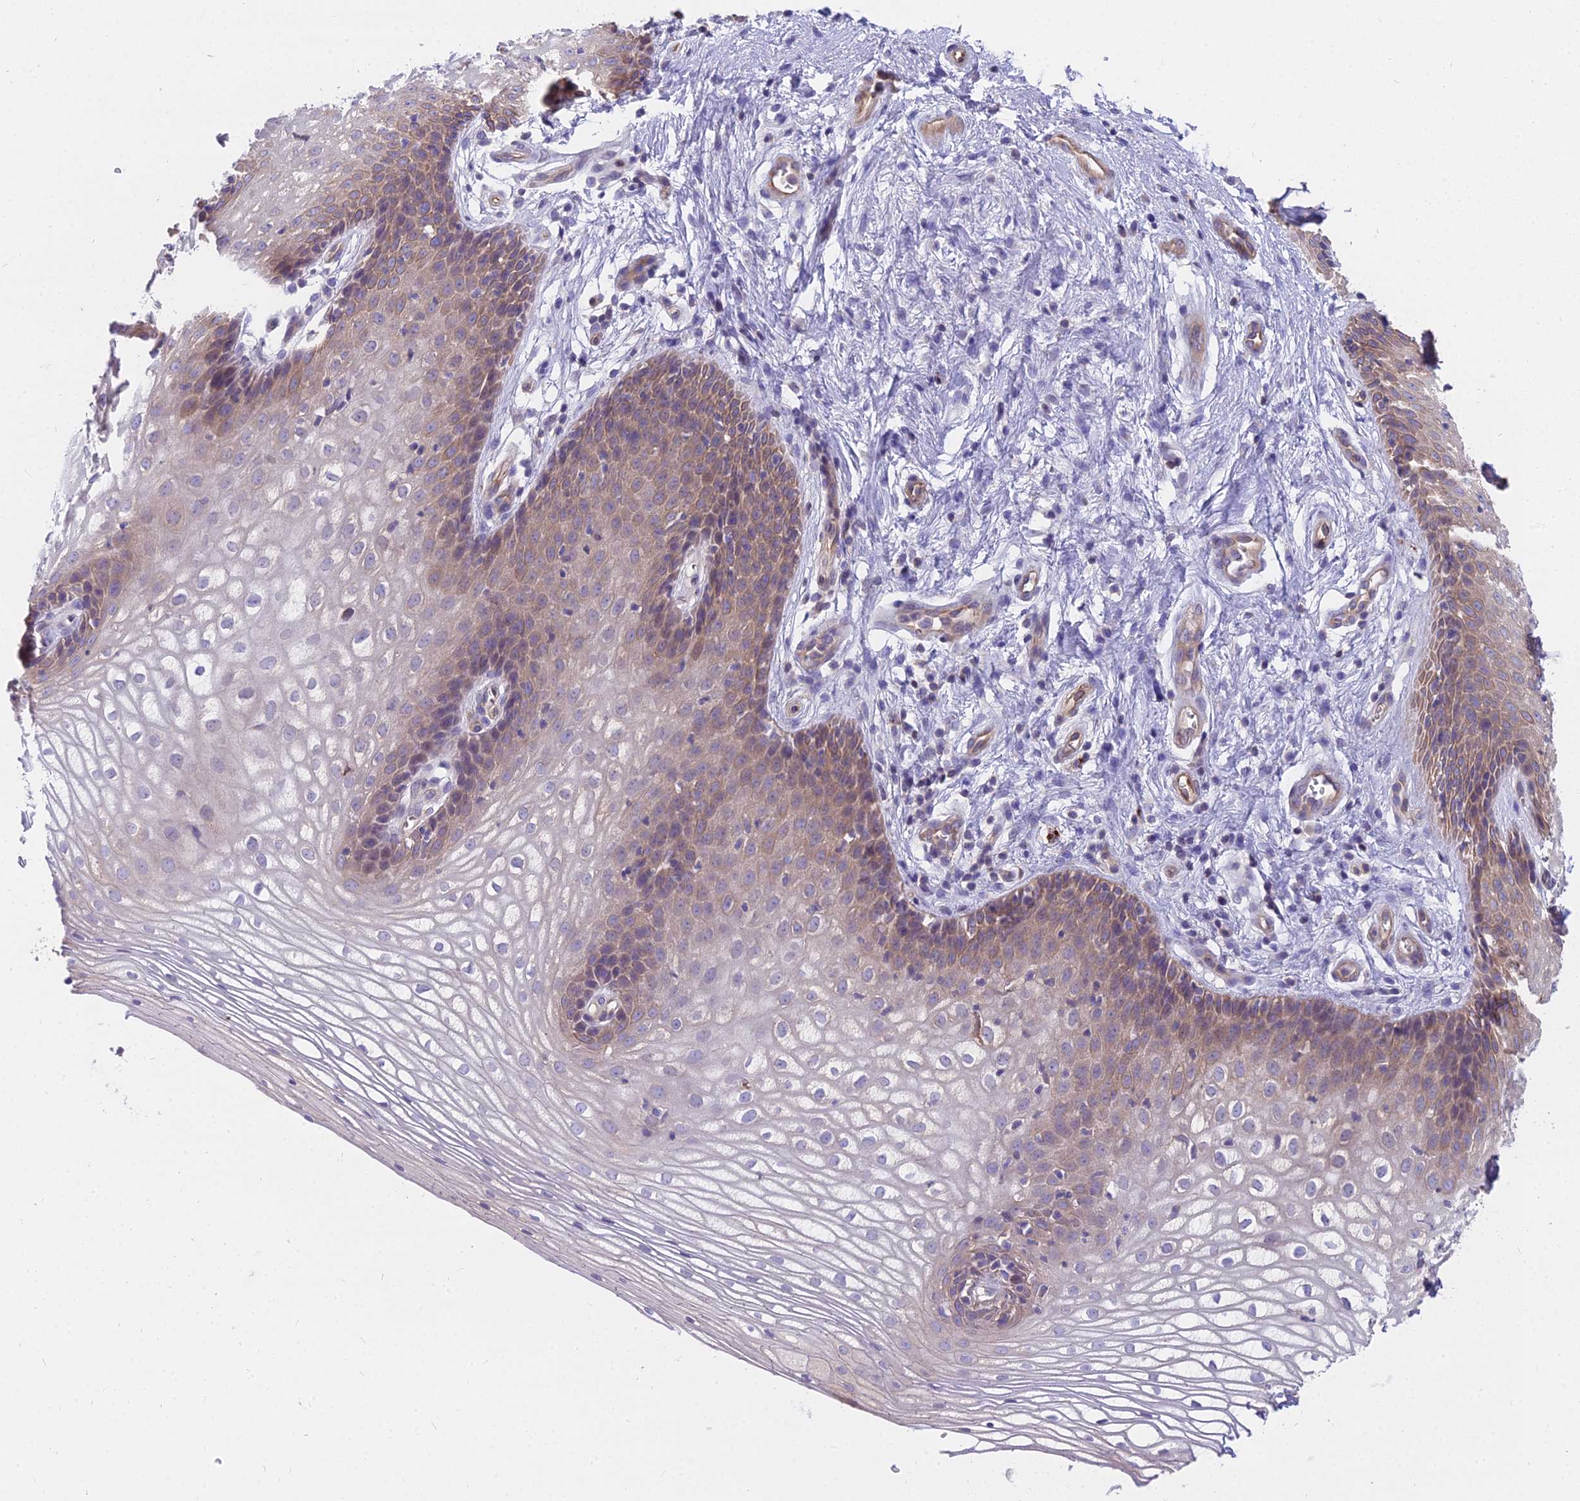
{"staining": {"intensity": "moderate", "quantity": "25%-75%", "location": "cytoplasmic/membranous"}, "tissue": "vagina", "cell_type": "Squamous epithelial cells", "image_type": "normal", "snomed": [{"axis": "morphology", "description": "Normal tissue, NOS"}, {"axis": "topography", "description": "Vagina"}], "caption": "Unremarkable vagina shows moderate cytoplasmic/membranous positivity in approximately 25%-75% of squamous epithelial cells, visualized by immunohistochemistry.", "gene": "HLA", "patient": {"sex": "female", "age": 34}}